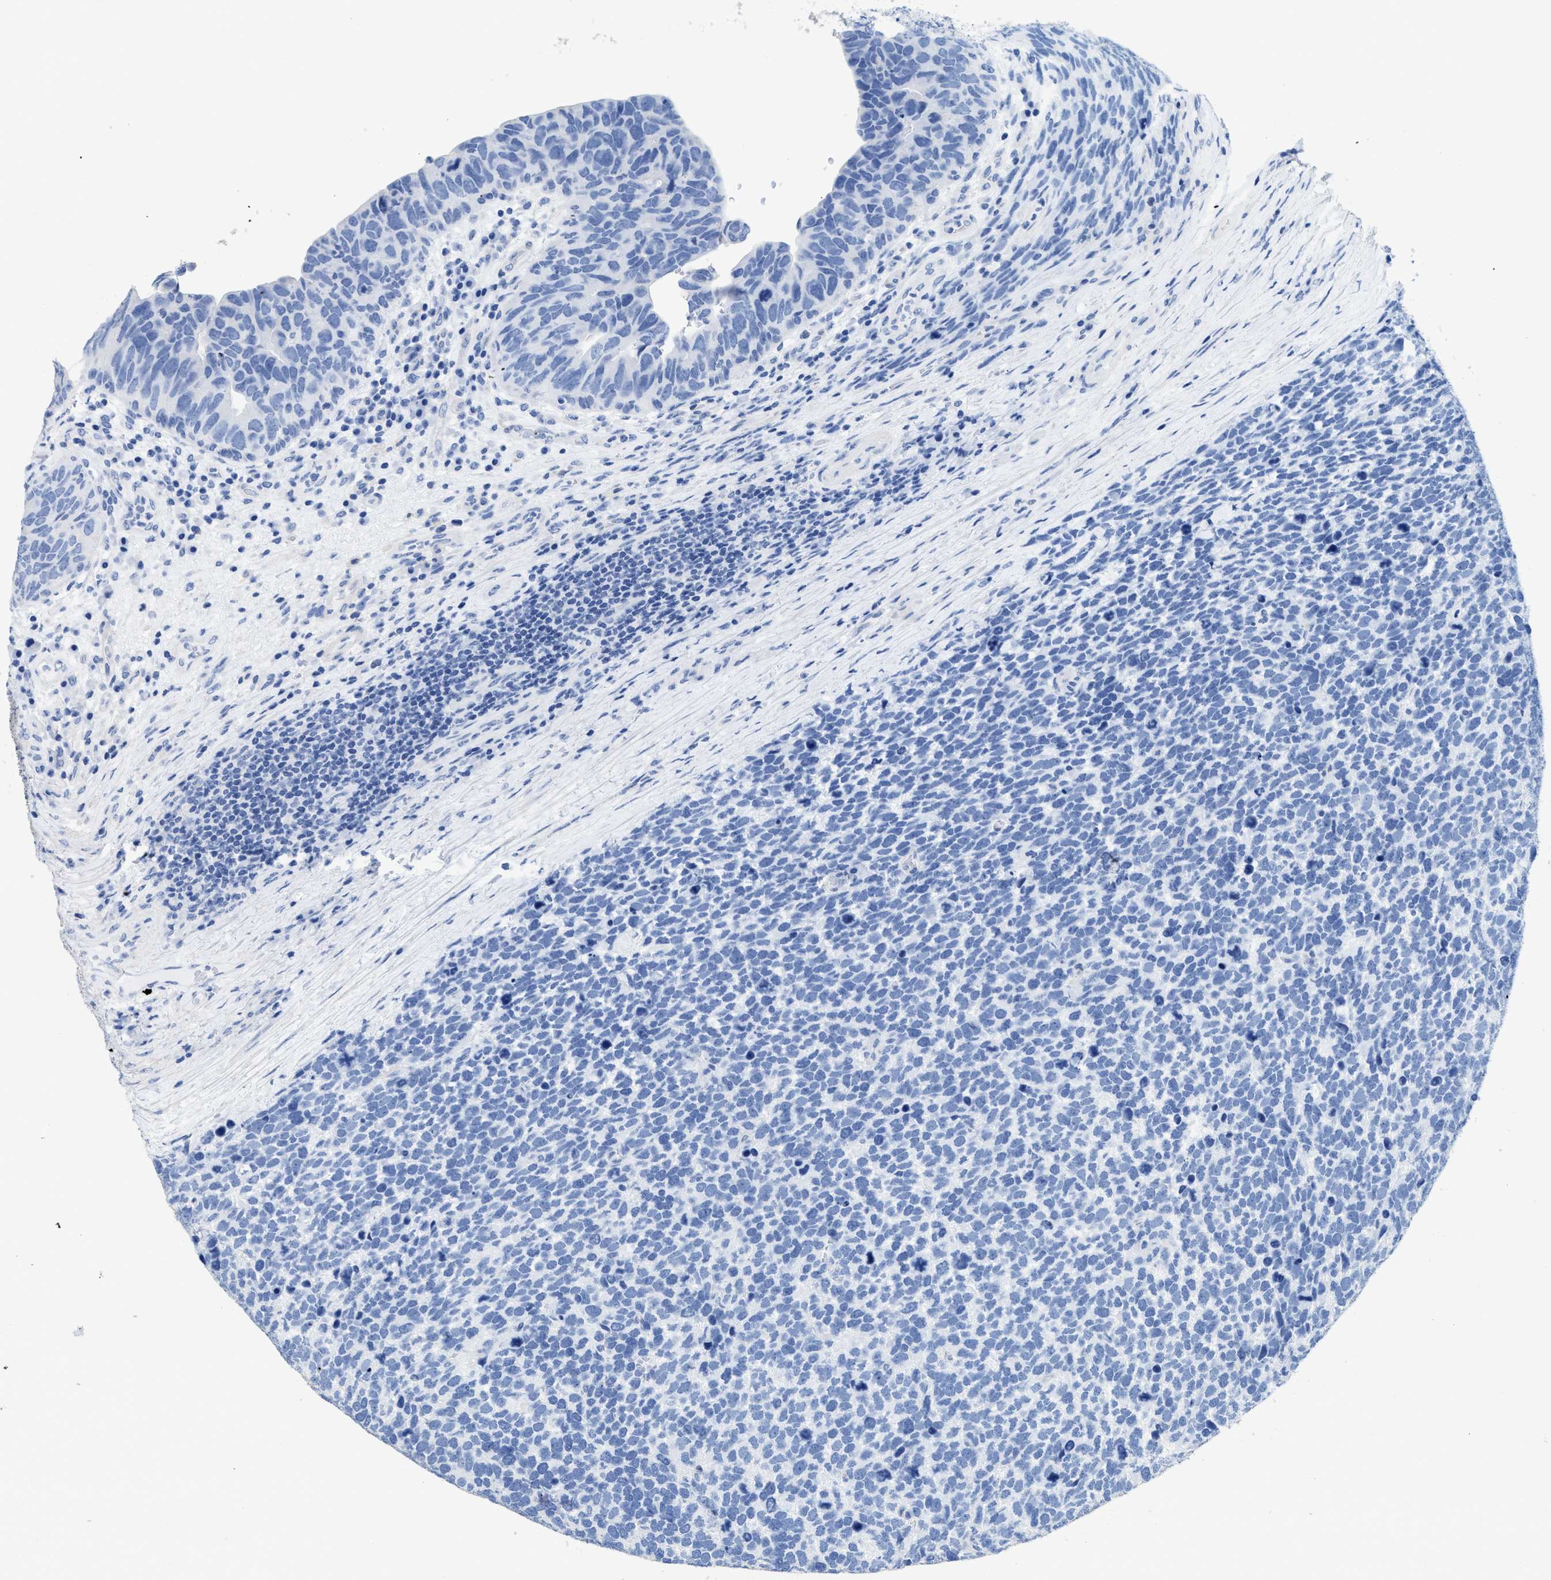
{"staining": {"intensity": "negative", "quantity": "none", "location": "none"}, "tissue": "urothelial cancer", "cell_type": "Tumor cells", "image_type": "cancer", "snomed": [{"axis": "morphology", "description": "Urothelial carcinoma, High grade"}, {"axis": "topography", "description": "Urinary bladder"}], "caption": "Photomicrograph shows no protein positivity in tumor cells of high-grade urothelial carcinoma tissue. (IHC, brightfield microscopy, high magnification).", "gene": "DLC1", "patient": {"sex": "female", "age": 82}}